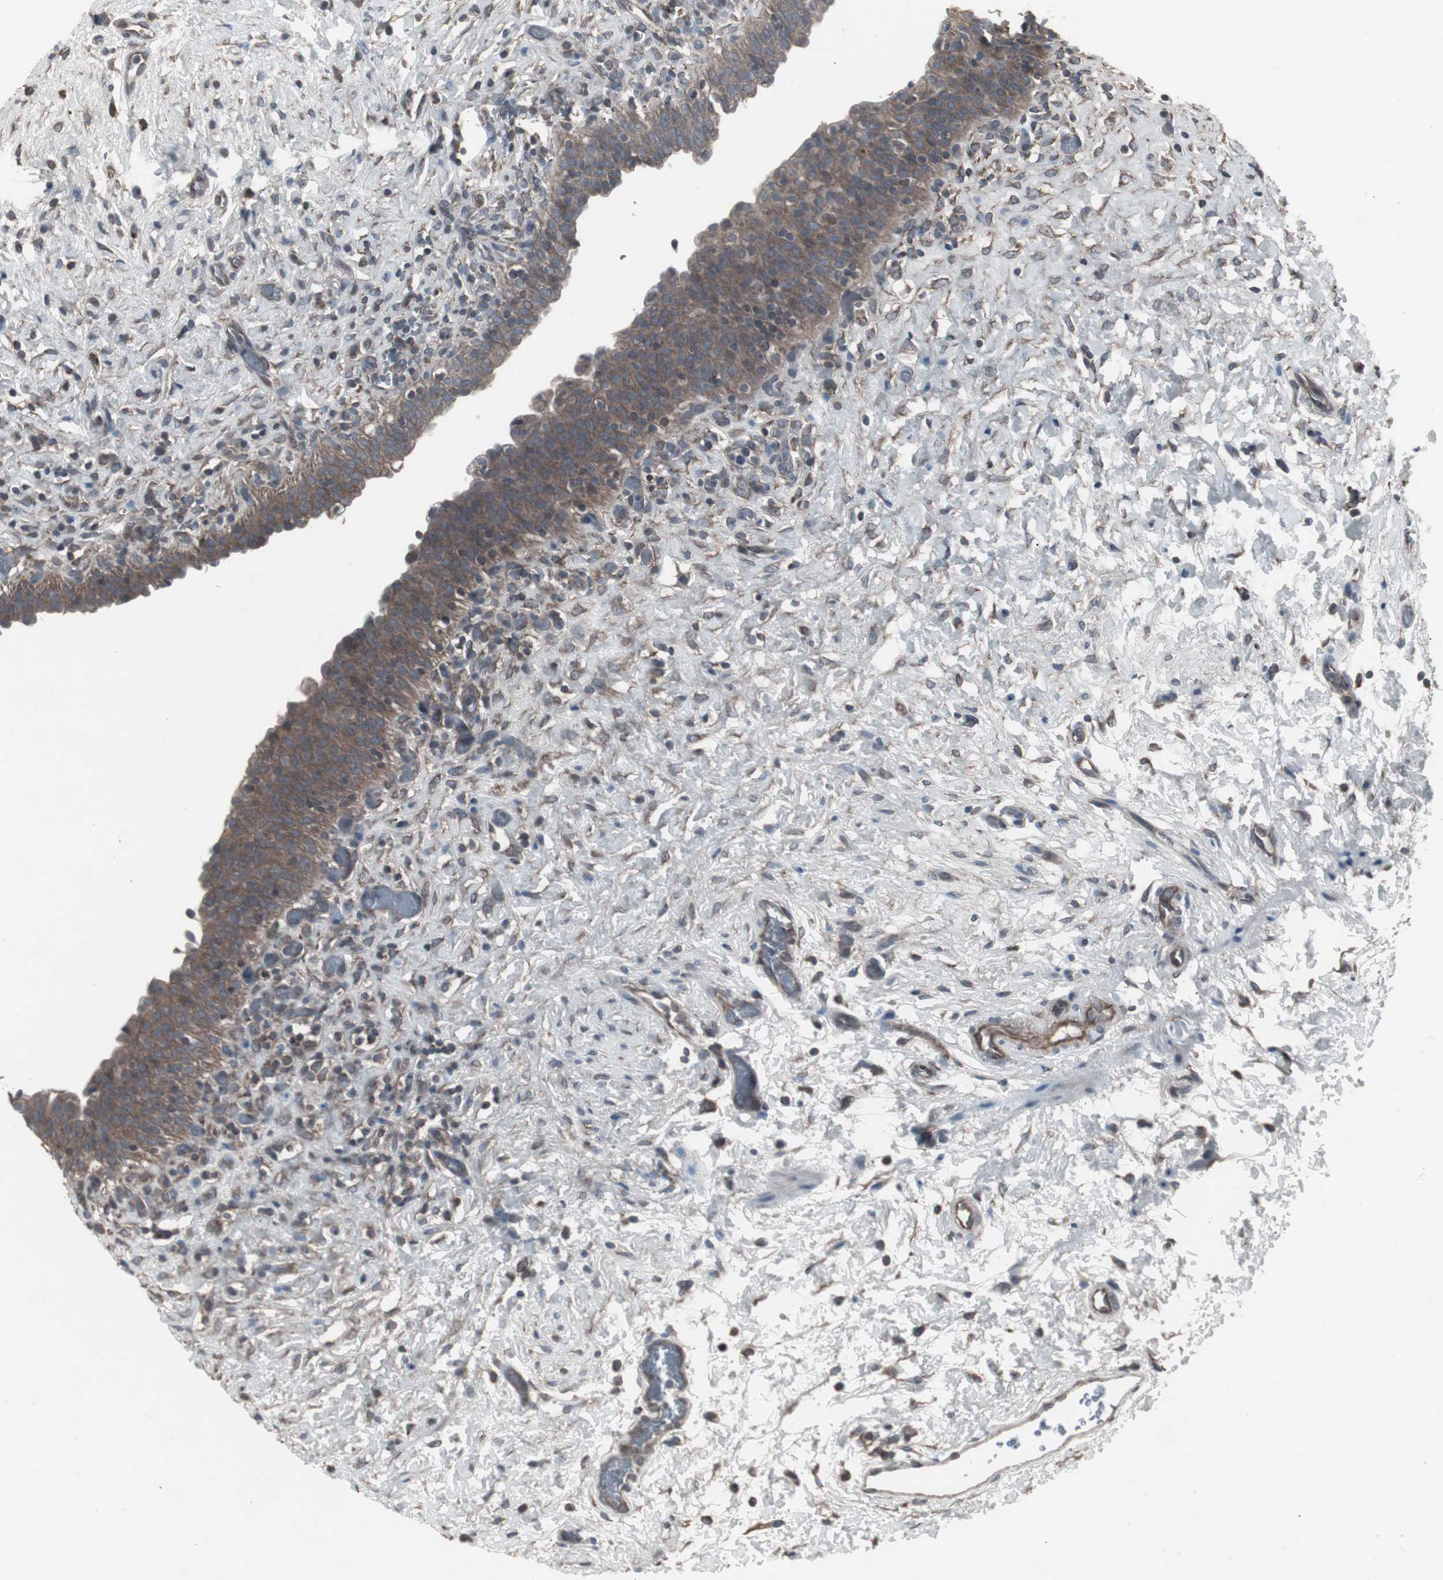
{"staining": {"intensity": "moderate", "quantity": "25%-75%", "location": "cytoplasmic/membranous"}, "tissue": "urinary bladder", "cell_type": "Urothelial cells", "image_type": "normal", "snomed": [{"axis": "morphology", "description": "Normal tissue, NOS"}, {"axis": "topography", "description": "Urinary bladder"}], "caption": "This histopathology image exhibits IHC staining of benign human urinary bladder, with medium moderate cytoplasmic/membranous positivity in approximately 25%-75% of urothelial cells.", "gene": "SSTR2", "patient": {"sex": "male", "age": 51}}